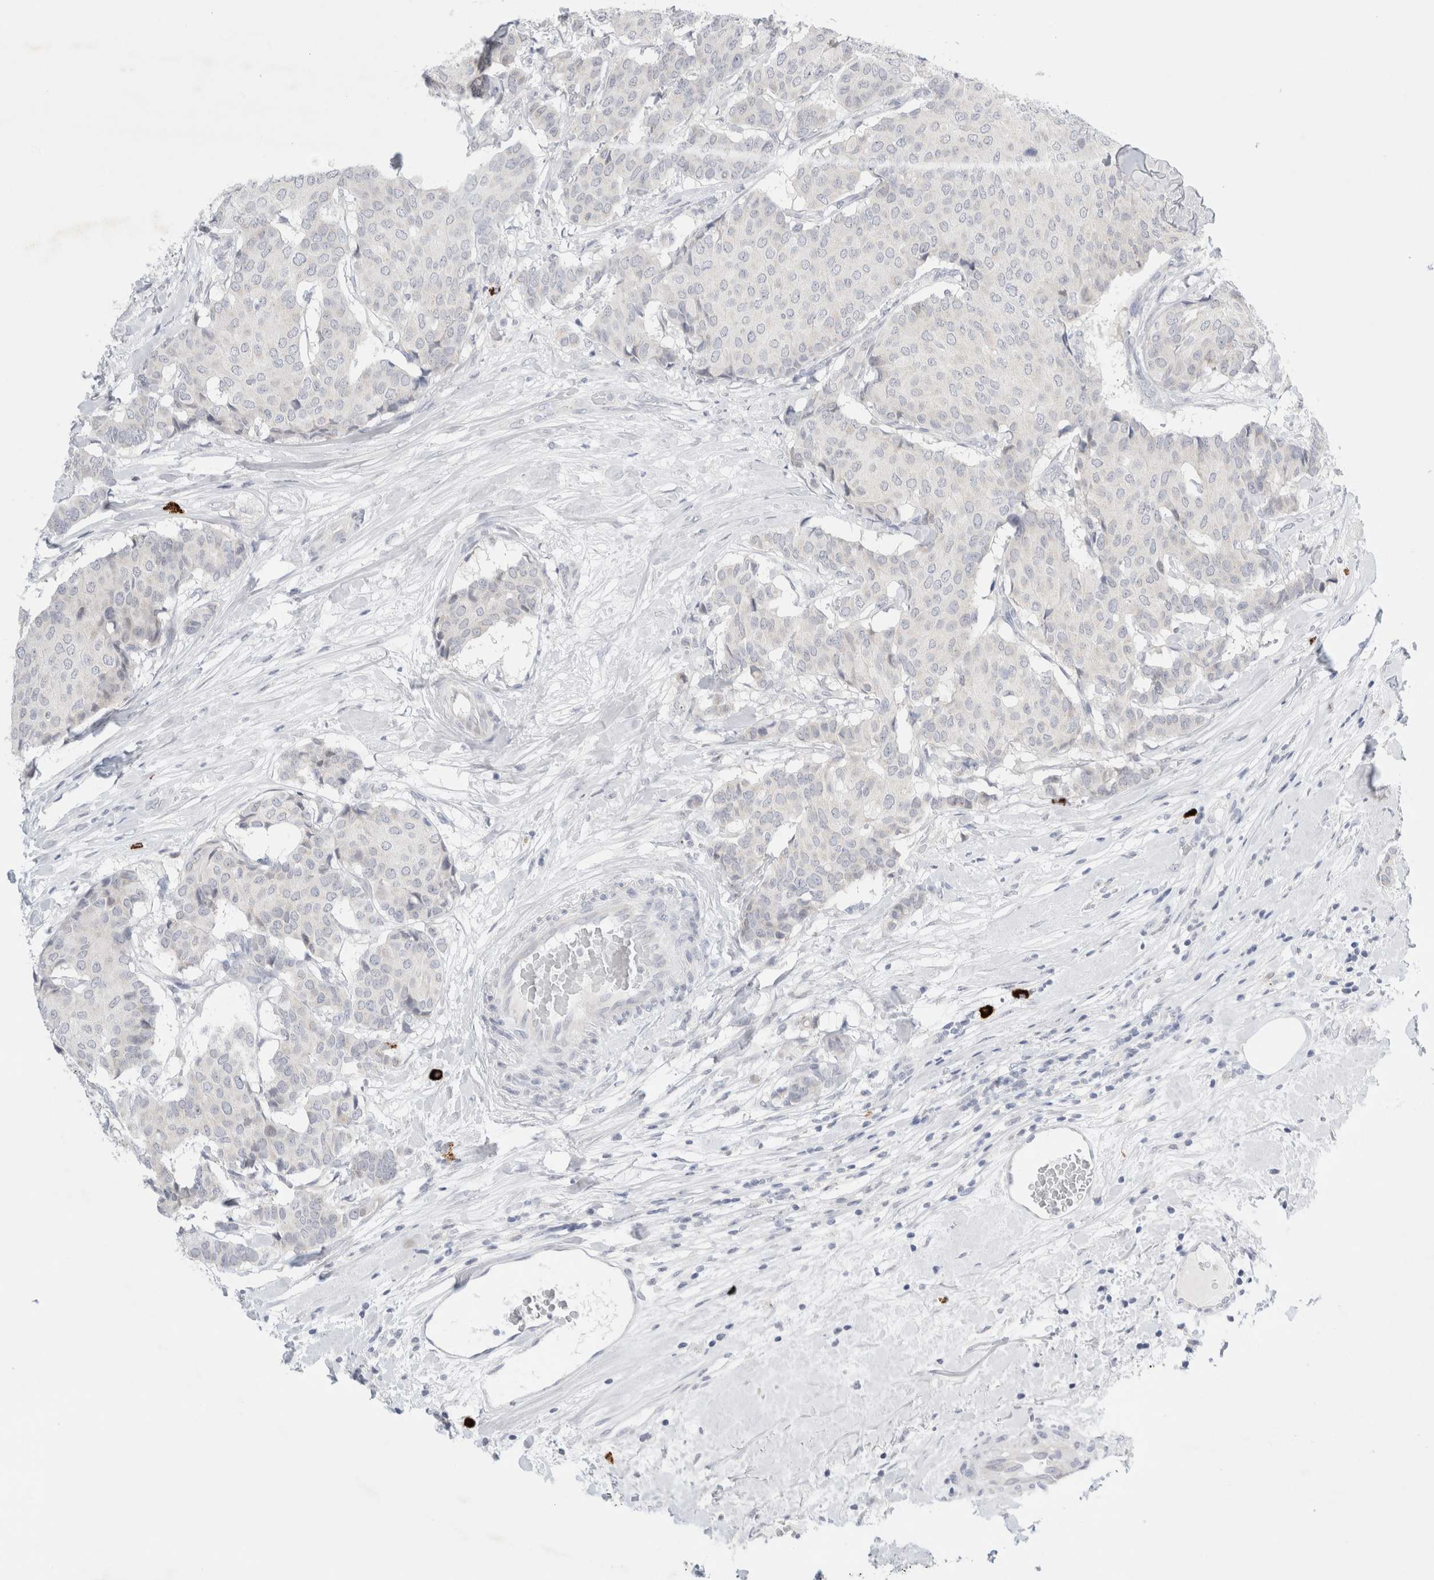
{"staining": {"intensity": "negative", "quantity": "none", "location": "none"}, "tissue": "breast cancer", "cell_type": "Tumor cells", "image_type": "cancer", "snomed": [{"axis": "morphology", "description": "Duct carcinoma"}, {"axis": "topography", "description": "Breast"}], "caption": "Tumor cells are negative for protein expression in human breast cancer (invasive ductal carcinoma).", "gene": "SLC22A12", "patient": {"sex": "female", "age": 75}}